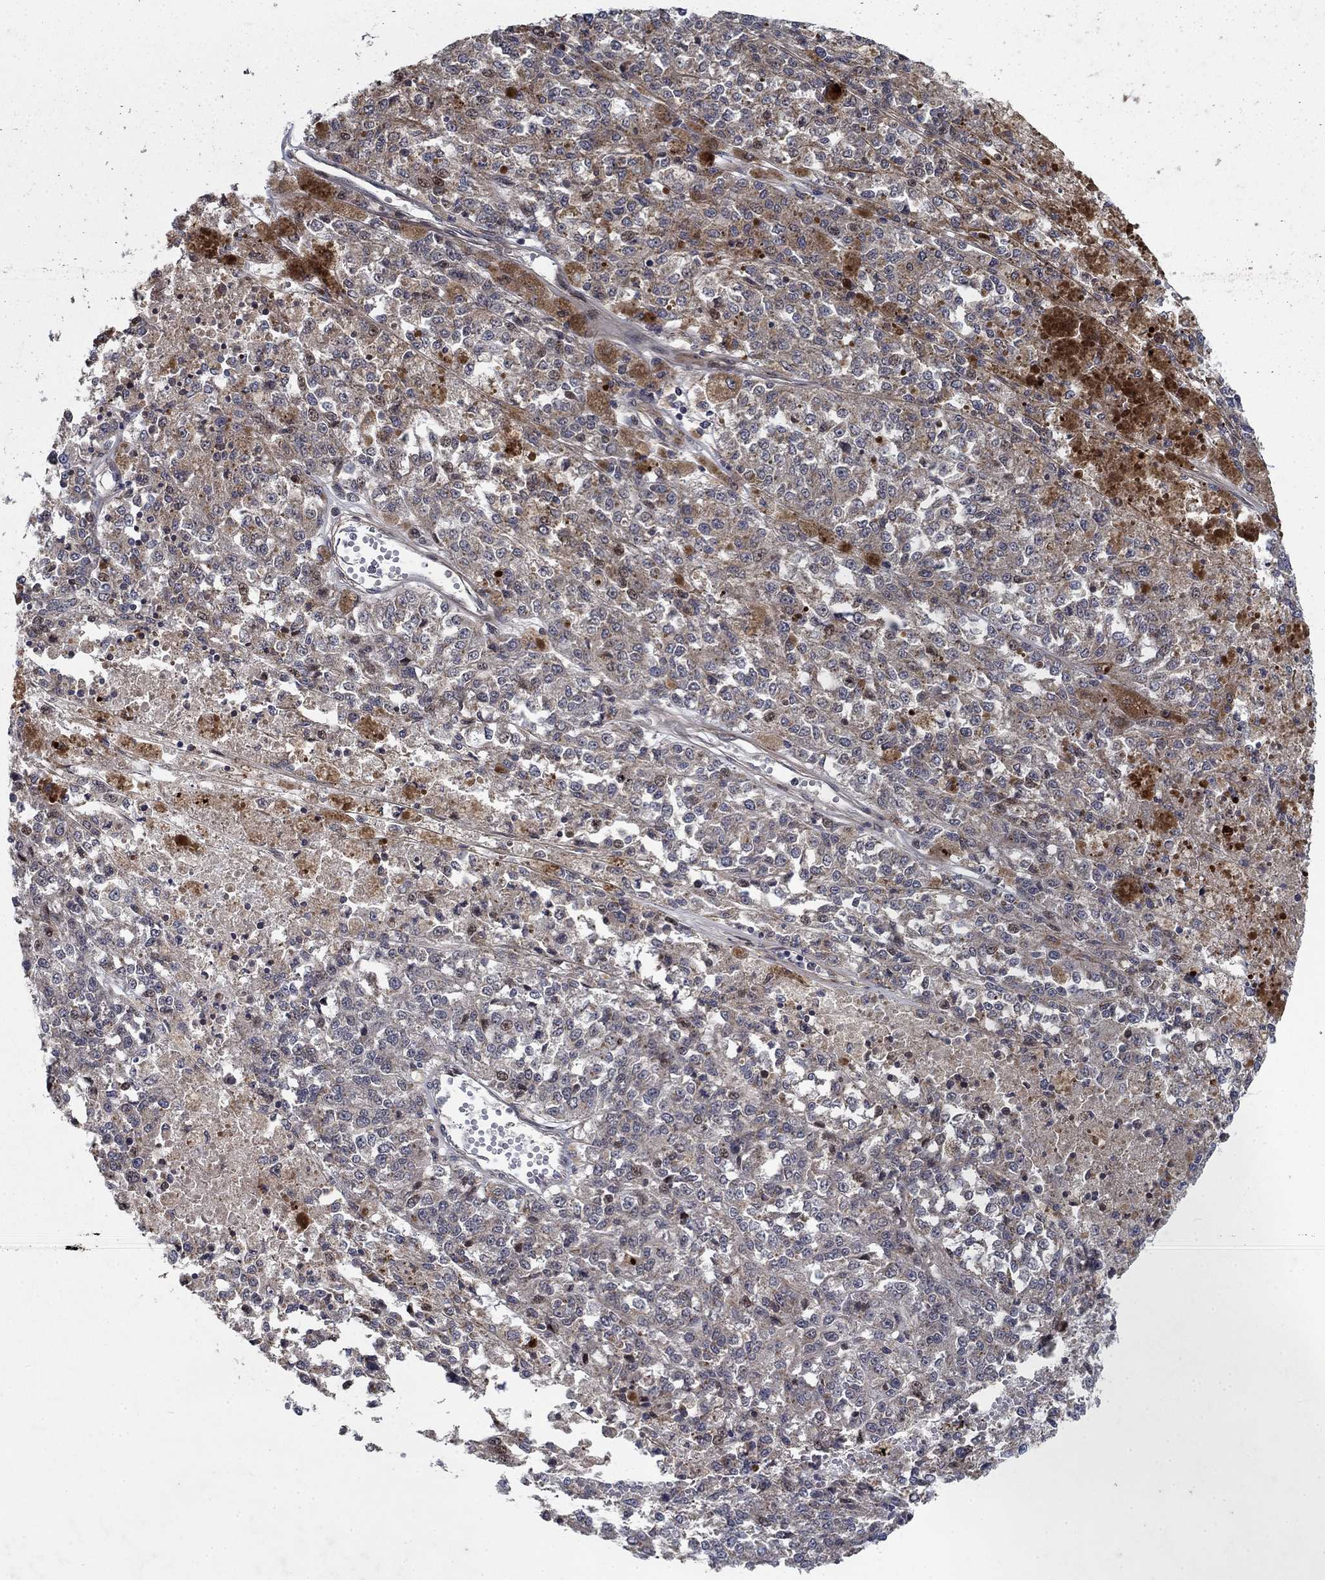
{"staining": {"intensity": "moderate", "quantity": "<25%", "location": "nuclear"}, "tissue": "melanoma", "cell_type": "Tumor cells", "image_type": "cancer", "snomed": [{"axis": "morphology", "description": "Malignant melanoma, Metastatic site"}, {"axis": "topography", "description": "Lymph node"}], "caption": "There is low levels of moderate nuclear positivity in tumor cells of malignant melanoma (metastatic site), as demonstrated by immunohistochemical staining (brown color).", "gene": "PRICKLE4", "patient": {"sex": "female", "age": 64}}